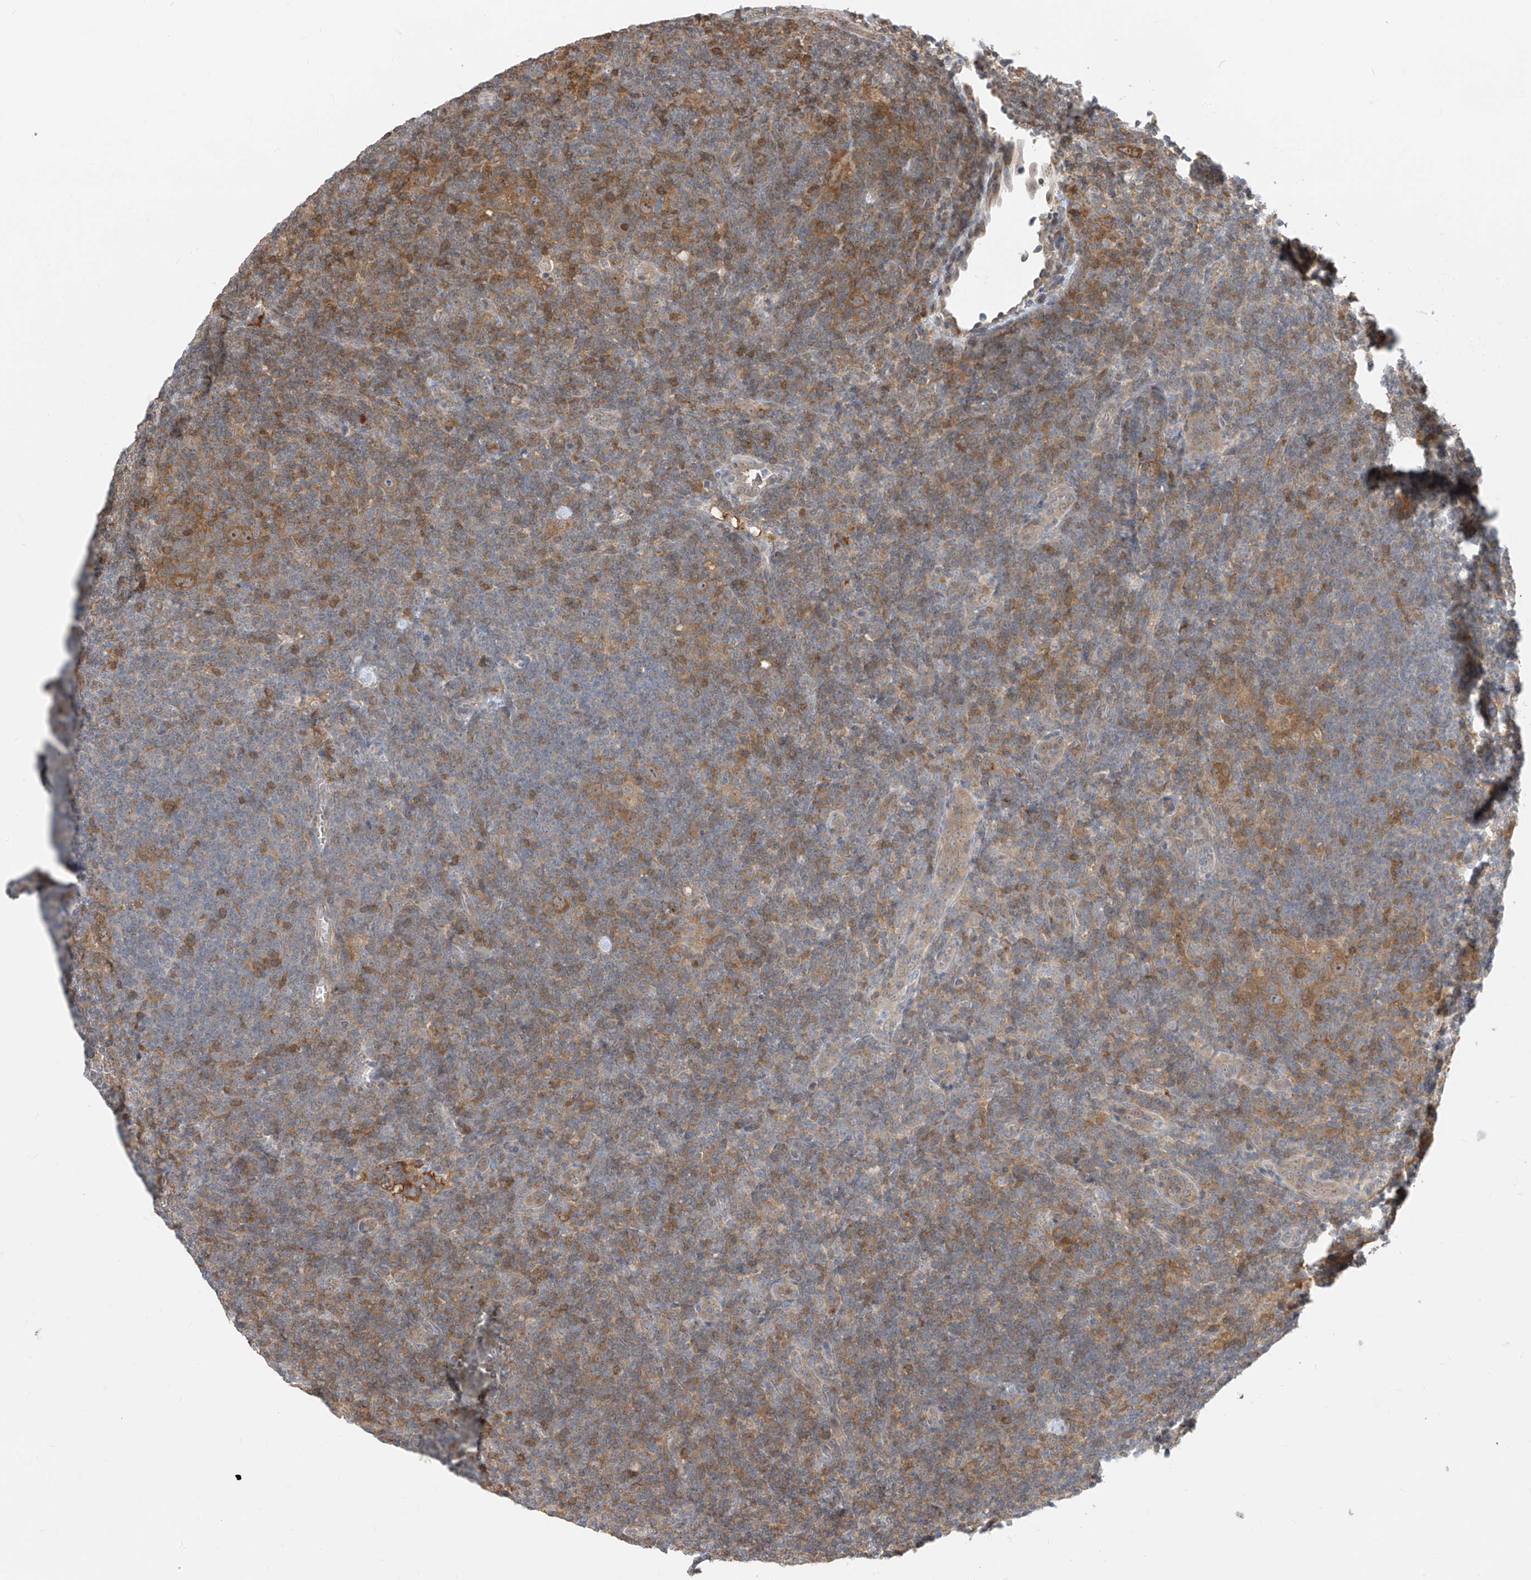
{"staining": {"intensity": "moderate", "quantity": ">75%", "location": "cytoplasmic/membranous,nuclear"}, "tissue": "lymphoma", "cell_type": "Tumor cells", "image_type": "cancer", "snomed": [{"axis": "morphology", "description": "Hodgkin's disease, NOS"}, {"axis": "topography", "description": "Lymph node"}], "caption": "Lymphoma stained for a protein (brown) shows moderate cytoplasmic/membranous and nuclear positive positivity in about >75% of tumor cells.", "gene": "TTC38", "patient": {"sex": "female", "age": 57}}